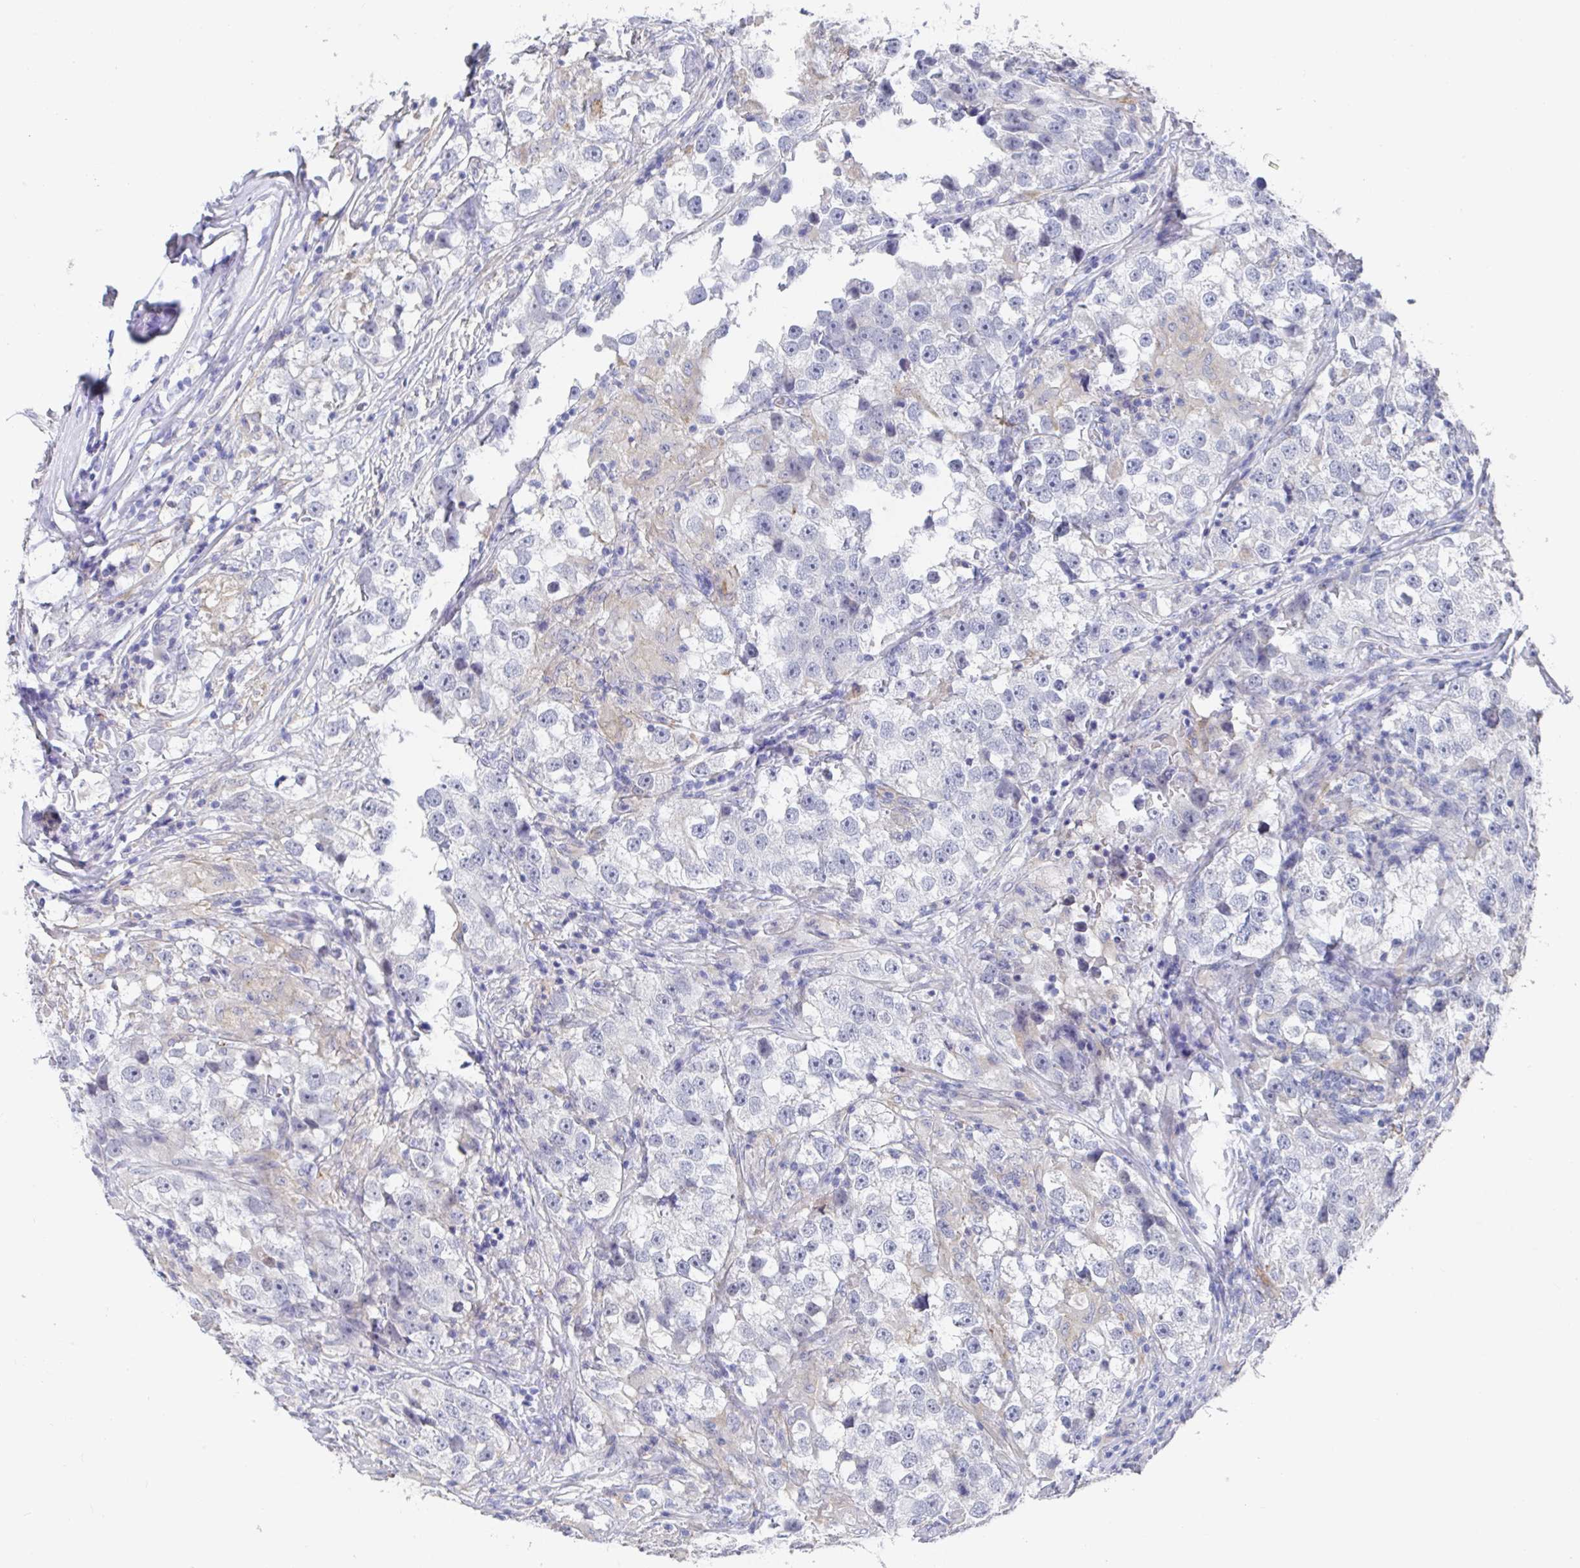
{"staining": {"intensity": "negative", "quantity": "none", "location": "none"}, "tissue": "testis cancer", "cell_type": "Tumor cells", "image_type": "cancer", "snomed": [{"axis": "morphology", "description": "Seminoma, NOS"}, {"axis": "topography", "description": "Testis"}], "caption": "This is an IHC photomicrograph of testis cancer (seminoma). There is no positivity in tumor cells.", "gene": "TAS2R39", "patient": {"sex": "male", "age": 46}}